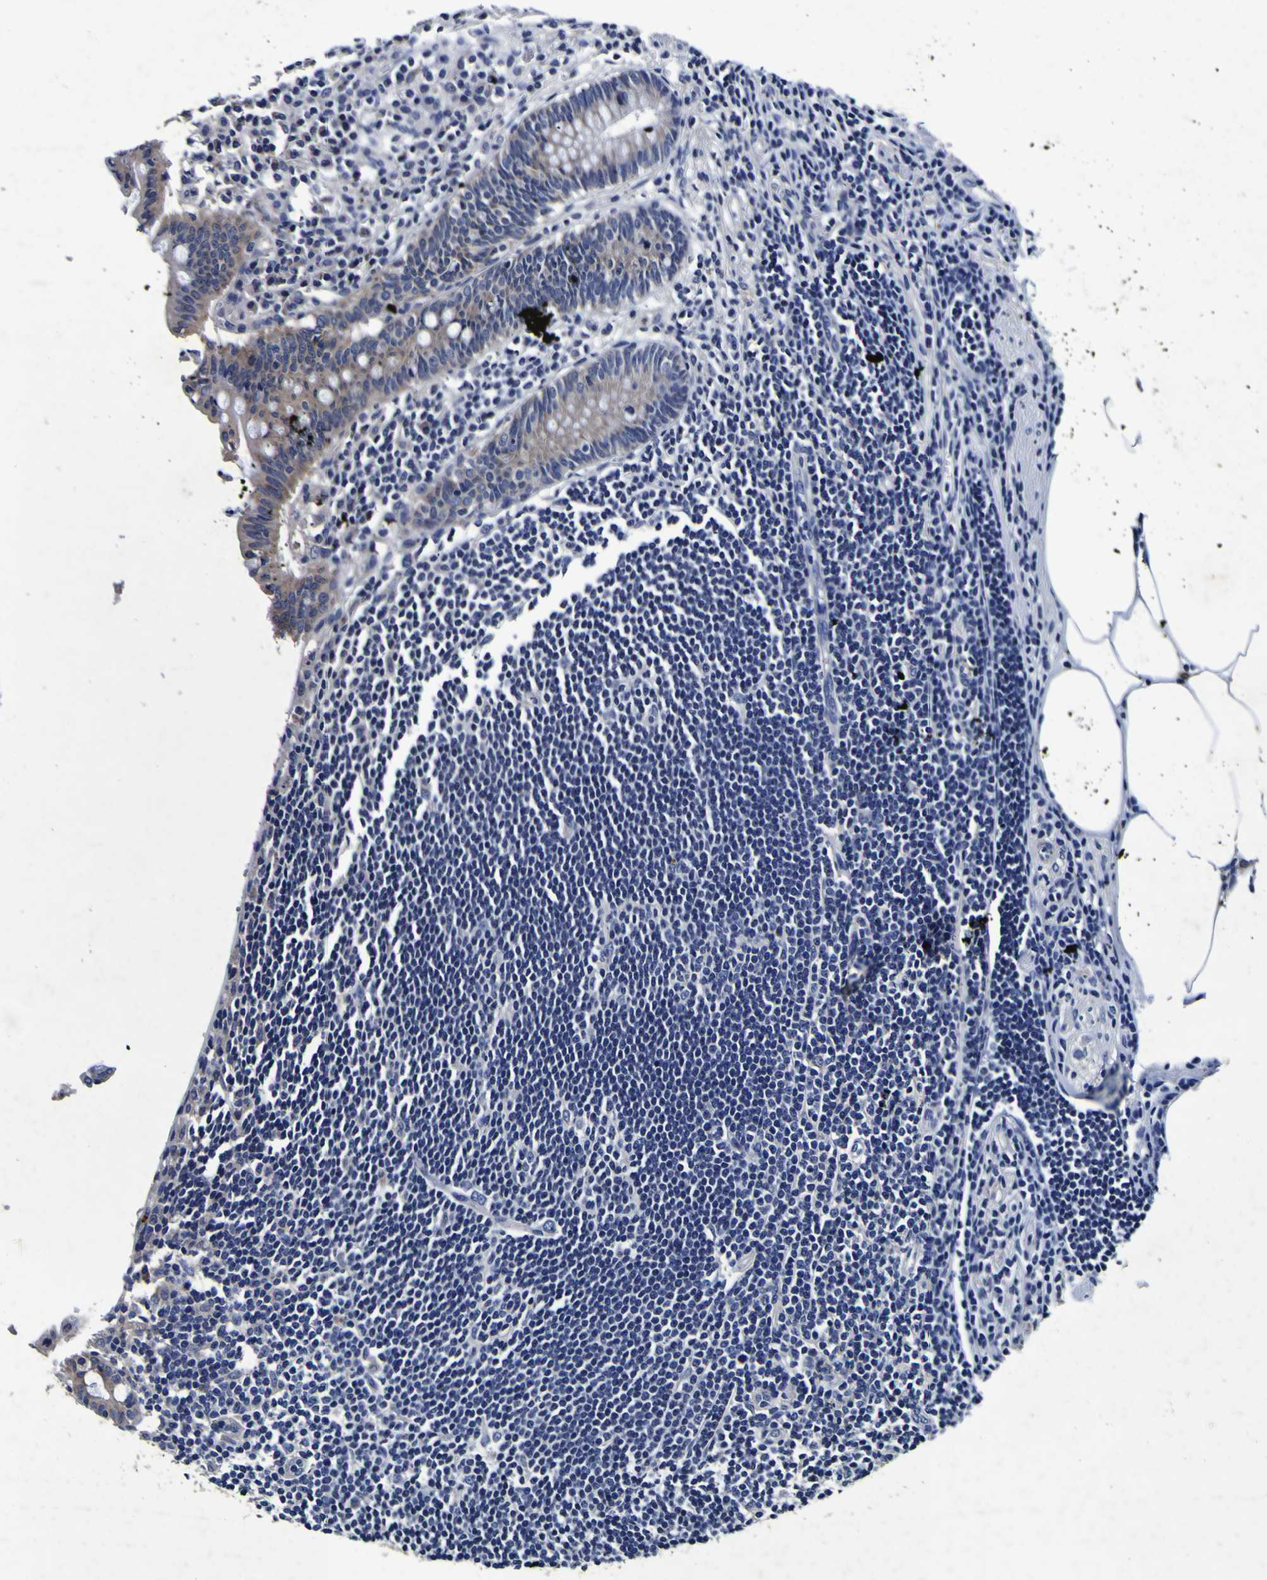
{"staining": {"intensity": "negative", "quantity": "none", "location": "none"}, "tissue": "appendix", "cell_type": "Glandular cells", "image_type": "normal", "snomed": [{"axis": "morphology", "description": "Normal tissue, NOS"}, {"axis": "topography", "description": "Appendix"}], "caption": "This is a image of IHC staining of normal appendix, which shows no positivity in glandular cells.", "gene": "PANK4", "patient": {"sex": "female", "age": 50}}